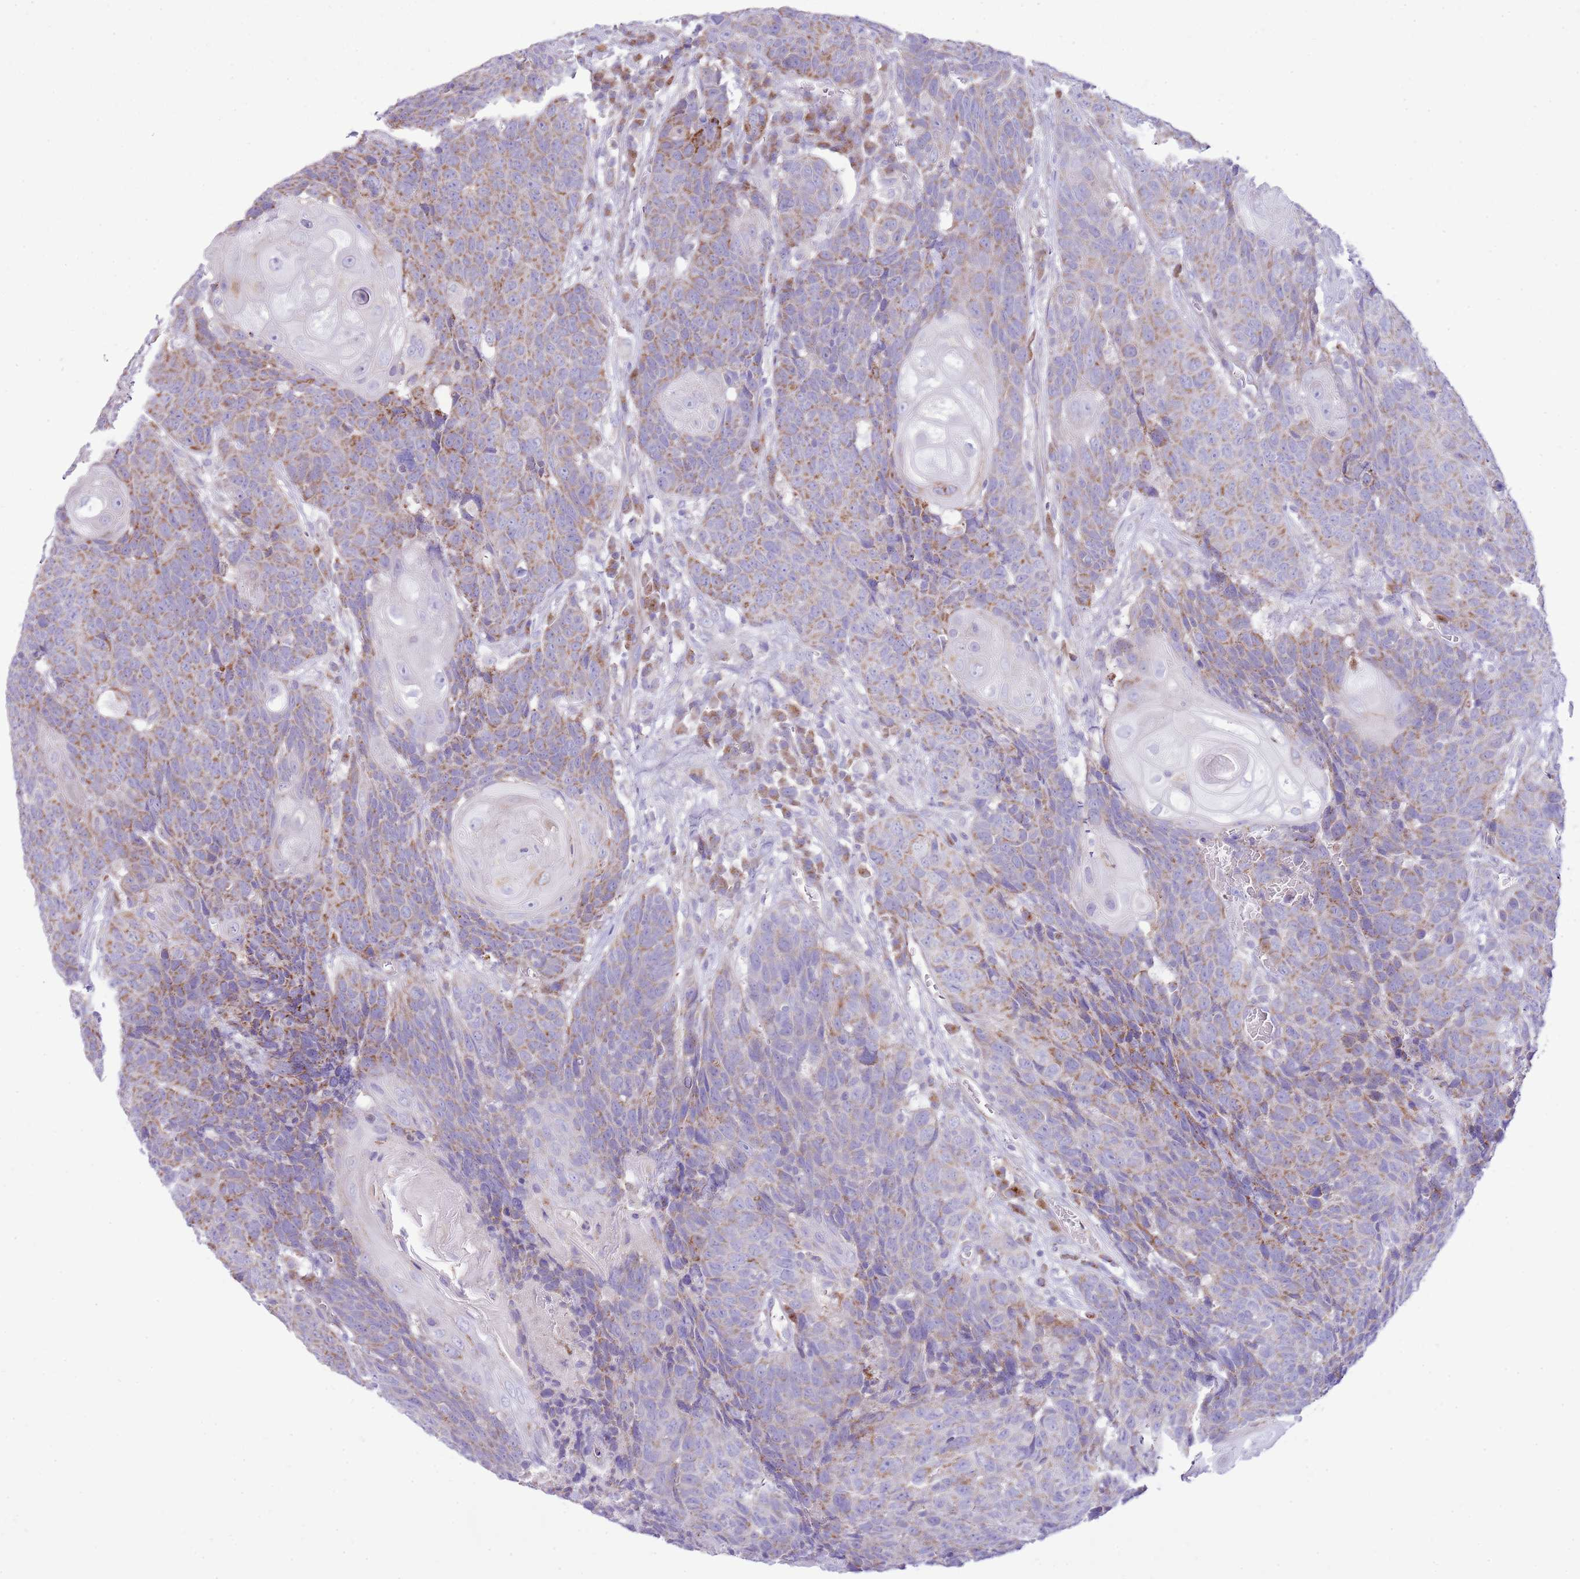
{"staining": {"intensity": "moderate", "quantity": "25%-75%", "location": "cytoplasmic/membranous"}, "tissue": "head and neck cancer", "cell_type": "Tumor cells", "image_type": "cancer", "snomed": [{"axis": "morphology", "description": "Squamous cell carcinoma, NOS"}, {"axis": "topography", "description": "Head-Neck"}], "caption": "Immunohistochemistry staining of squamous cell carcinoma (head and neck), which exhibits medium levels of moderate cytoplasmic/membranous staining in about 25%-75% of tumor cells indicating moderate cytoplasmic/membranous protein expression. The staining was performed using DAB (brown) for protein detection and nuclei were counterstained in hematoxylin (blue).", "gene": "OAZ2", "patient": {"sex": "male", "age": 66}}